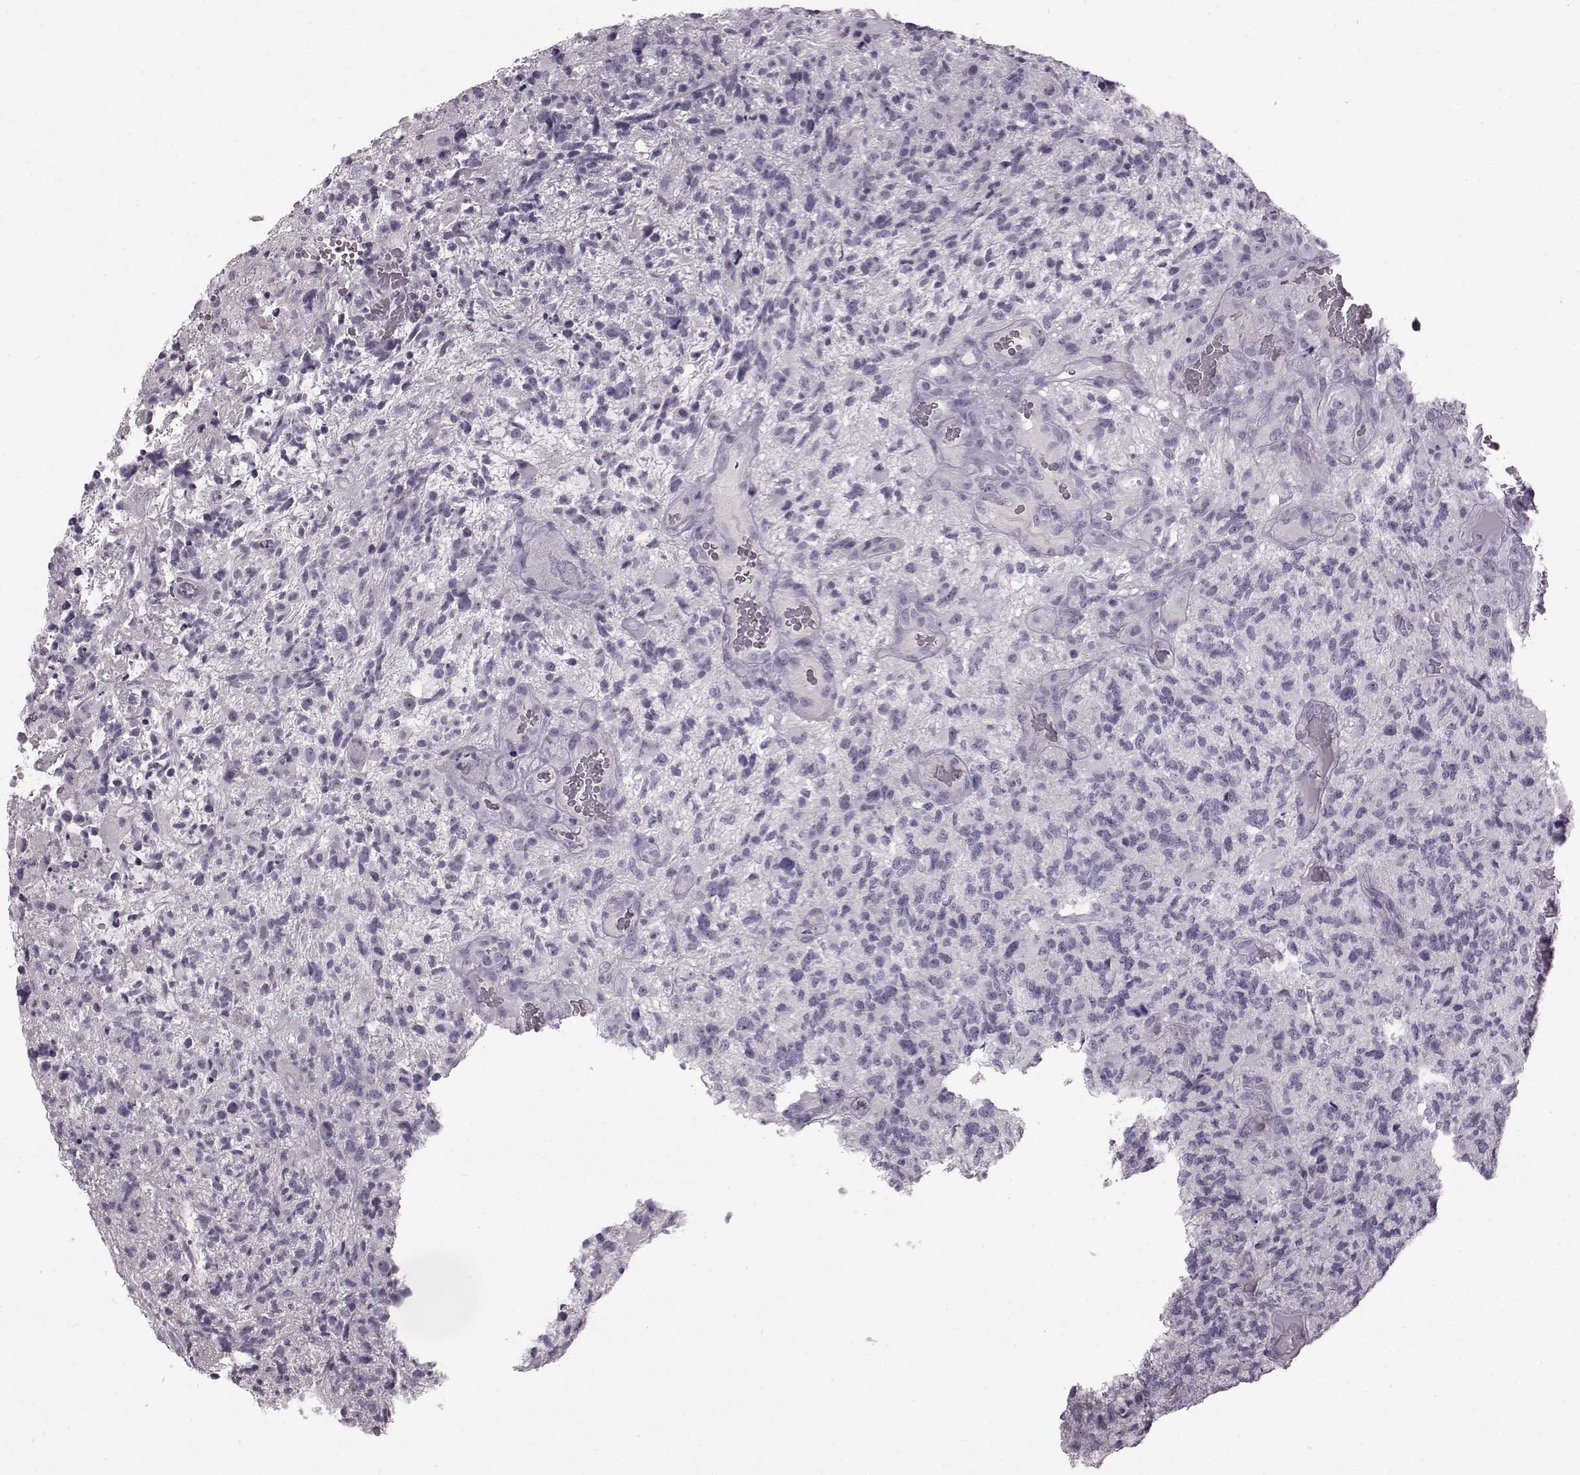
{"staining": {"intensity": "negative", "quantity": "none", "location": "none"}, "tissue": "glioma", "cell_type": "Tumor cells", "image_type": "cancer", "snomed": [{"axis": "morphology", "description": "Glioma, malignant, High grade"}, {"axis": "topography", "description": "Brain"}], "caption": "The immunohistochemistry photomicrograph has no significant expression in tumor cells of malignant glioma (high-grade) tissue. Brightfield microscopy of immunohistochemistry stained with DAB (3,3'-diaminobenzidine) (brown) and hematoxylin (blue), captured at high magnification.", "gene": "PRPH2", "patient": {"sex": "female", "age": 71}}